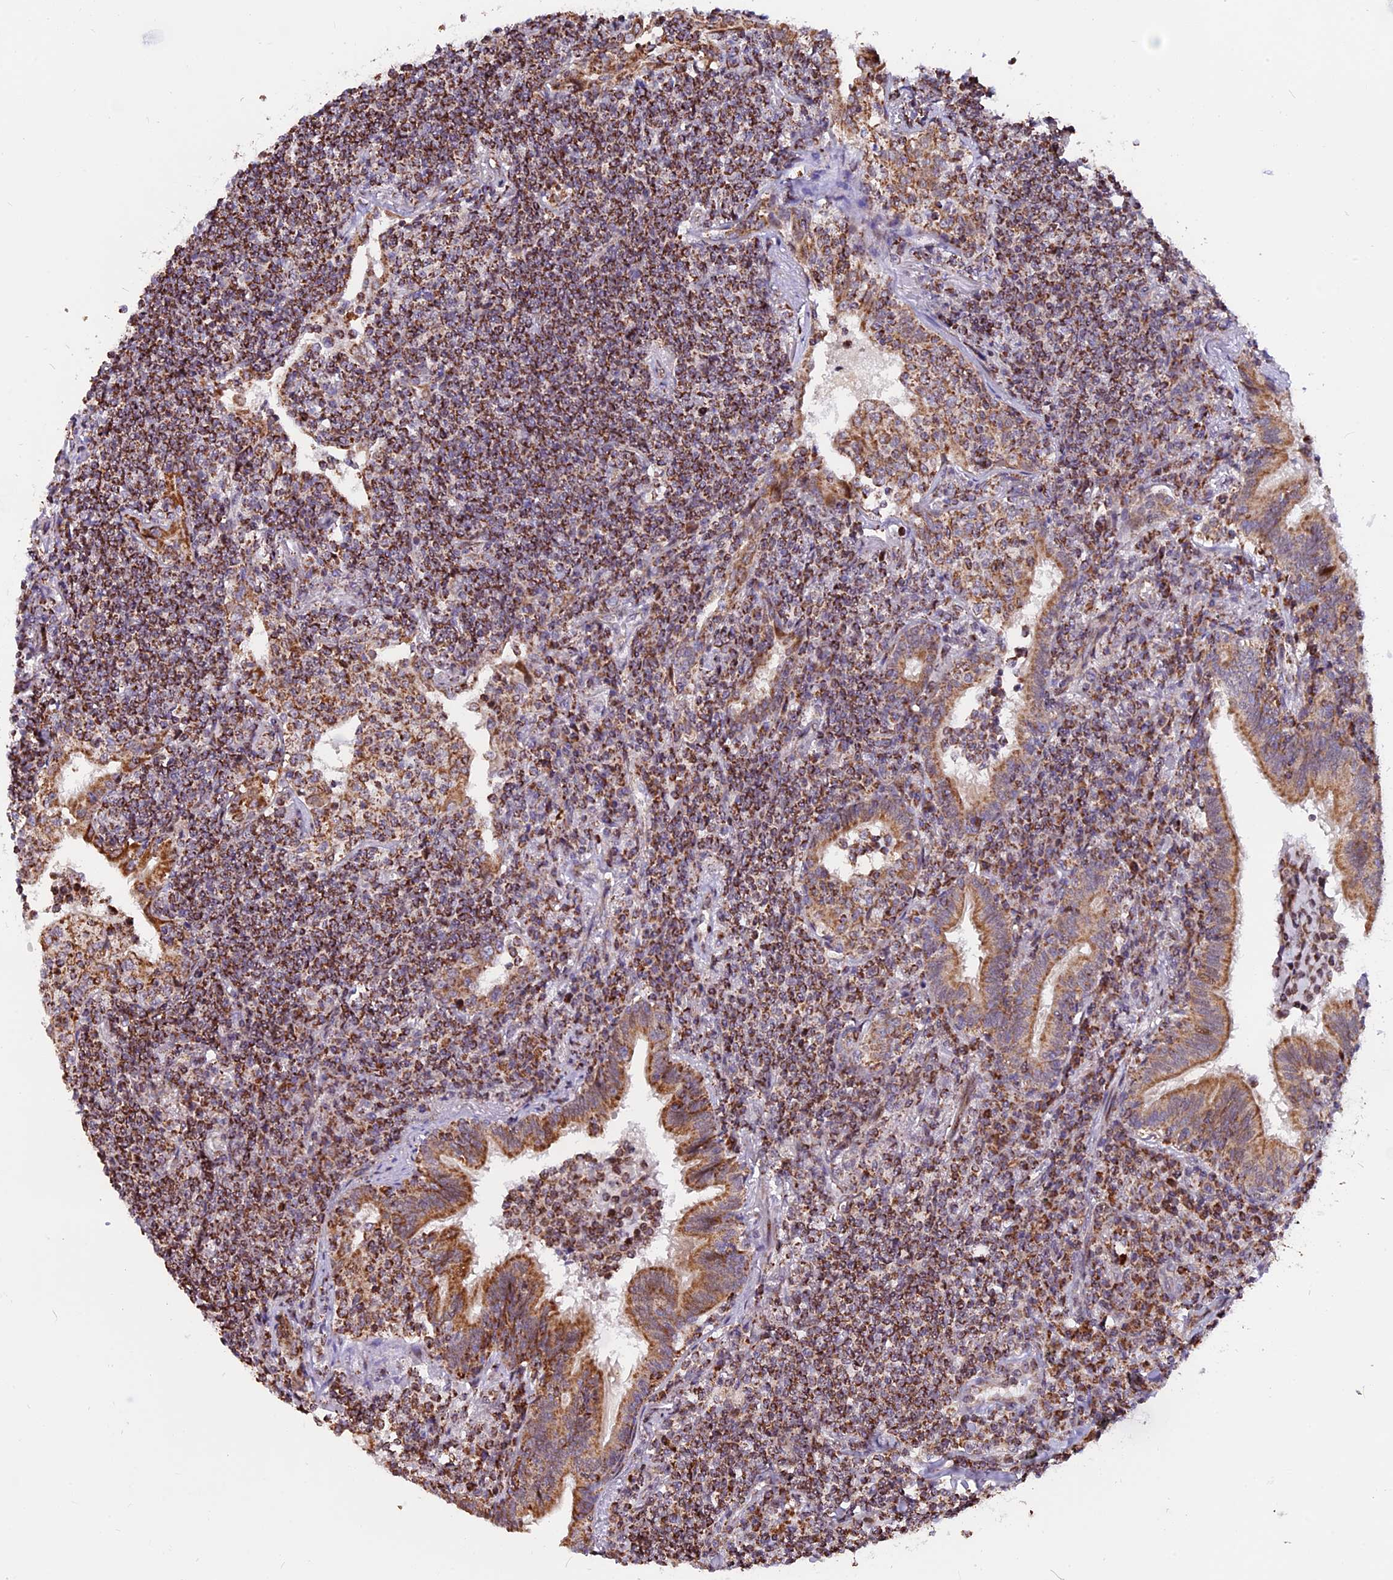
{"staining": {"intensity": "moderate", "quantity": ">75%", "location": "cytoplasmic/membranous"}, "tissue": "lymphoma", "cell_type": "Tumor cells", "image_type": "cancer", "snomed": [{"axis": "morphology", "description": "Malignant lymphoma, non-Hodgkin's type, Low grade"}, {"axis": "topography", "description": "Lung"}], "caption": "Brown immunohistochemical staining in human malignant lymphoma, non-Hodgkin's type (low-grade) demonstrates moderate cytoplasmic/membranous staining in about >75% of tumor cells.", "gene": "FAM174C", "patient": {"sex": "female", "age": 71}}